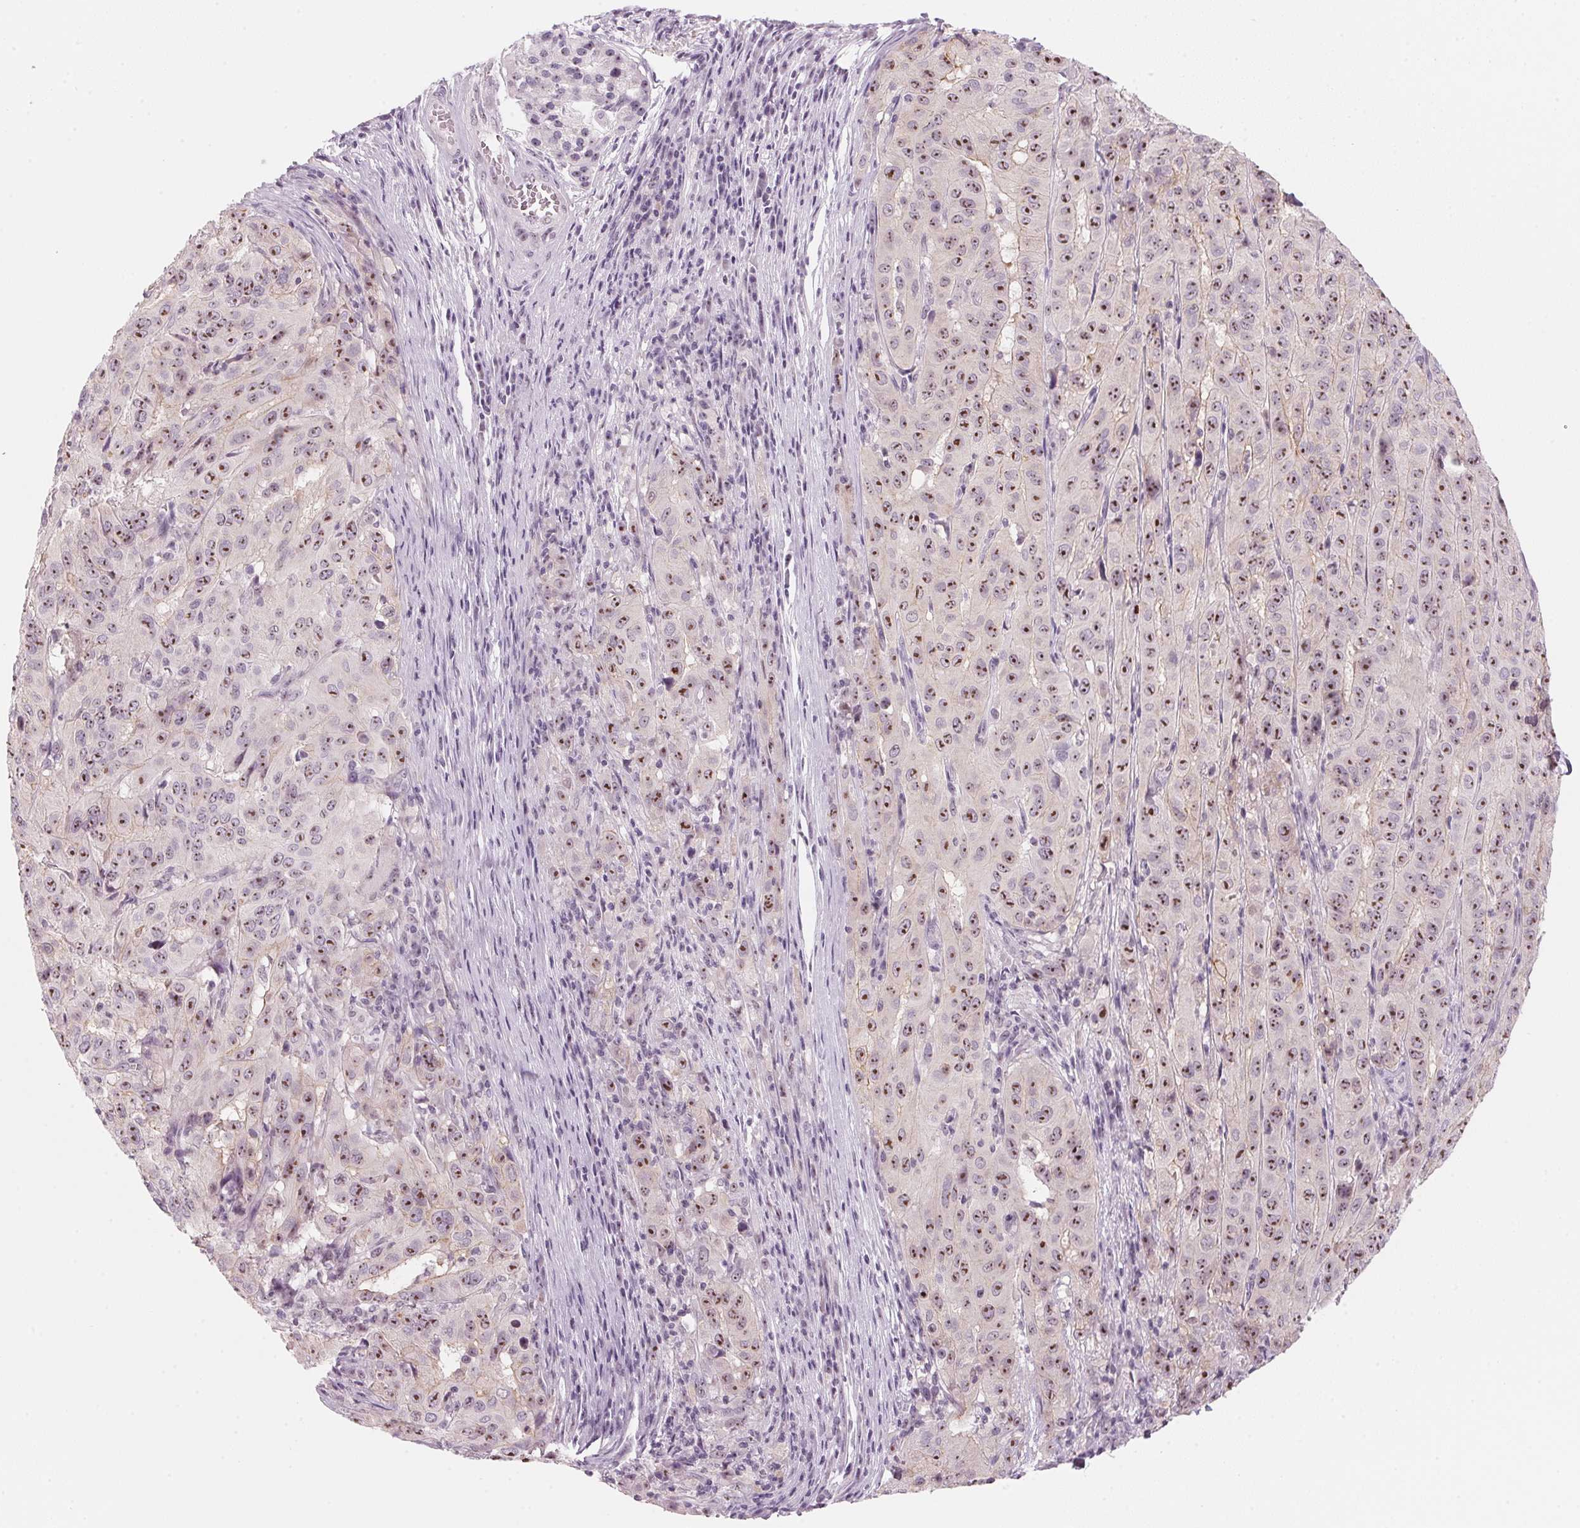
{"staining": {"intensity": "moderate", "quantity": "25%-75%", "location": "nuclear"}, "tissue": "pancreatic cancer", "cell_type": "Tumor cells", "image_type": "cancer", "snomed": [{"axis": "morphology", "description": "Adenocarcinoma, NOS"}, {"axis": "topography", "description": "Pancreas"}], "caption": "Tumor cells reveal medium levels of moderate nuclear positivity in approximately 25%-75% of cells in adenocarcinoma (pancreatic).", "gene": "DNTTIP2", "patient": {"sex": "male", "age": 63}}